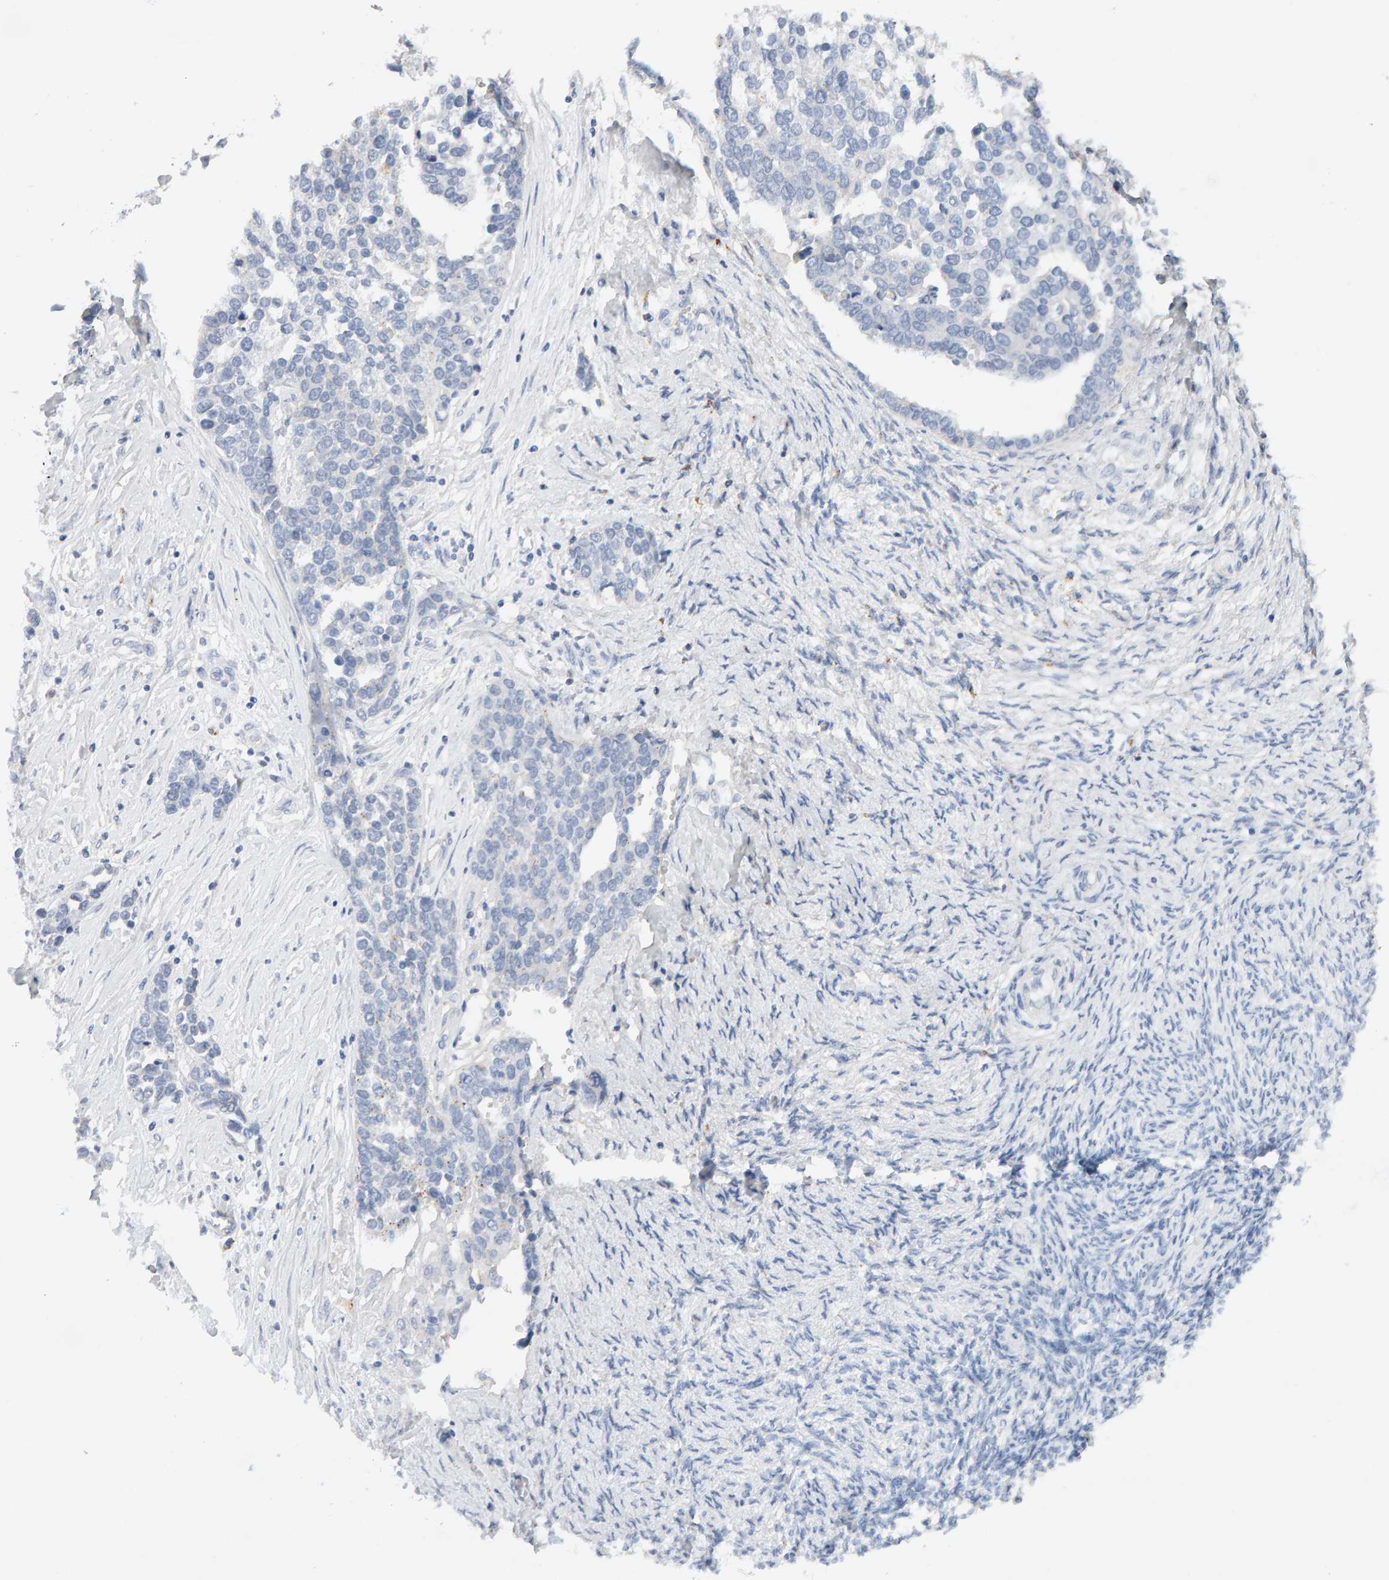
{"staining": {"intensity": "negative", "quantity": "none", "location": "none"}, "tissue": "ovarian cancer", "cell_type": "Tumor cells", "image_type": "cancer", "snomed": [{"axis": "morphology", "description": "Cystadenocarcinoma, serous, NOS"}, {"axis": "topography", "description": "Ovary"}], "caption": "IHC of serous cystadenocarcinoma (ovarian) demonstrates no expression in tumor cells.", "gene": "METRNL", "patient": {"sex": "female", "age": 44}}